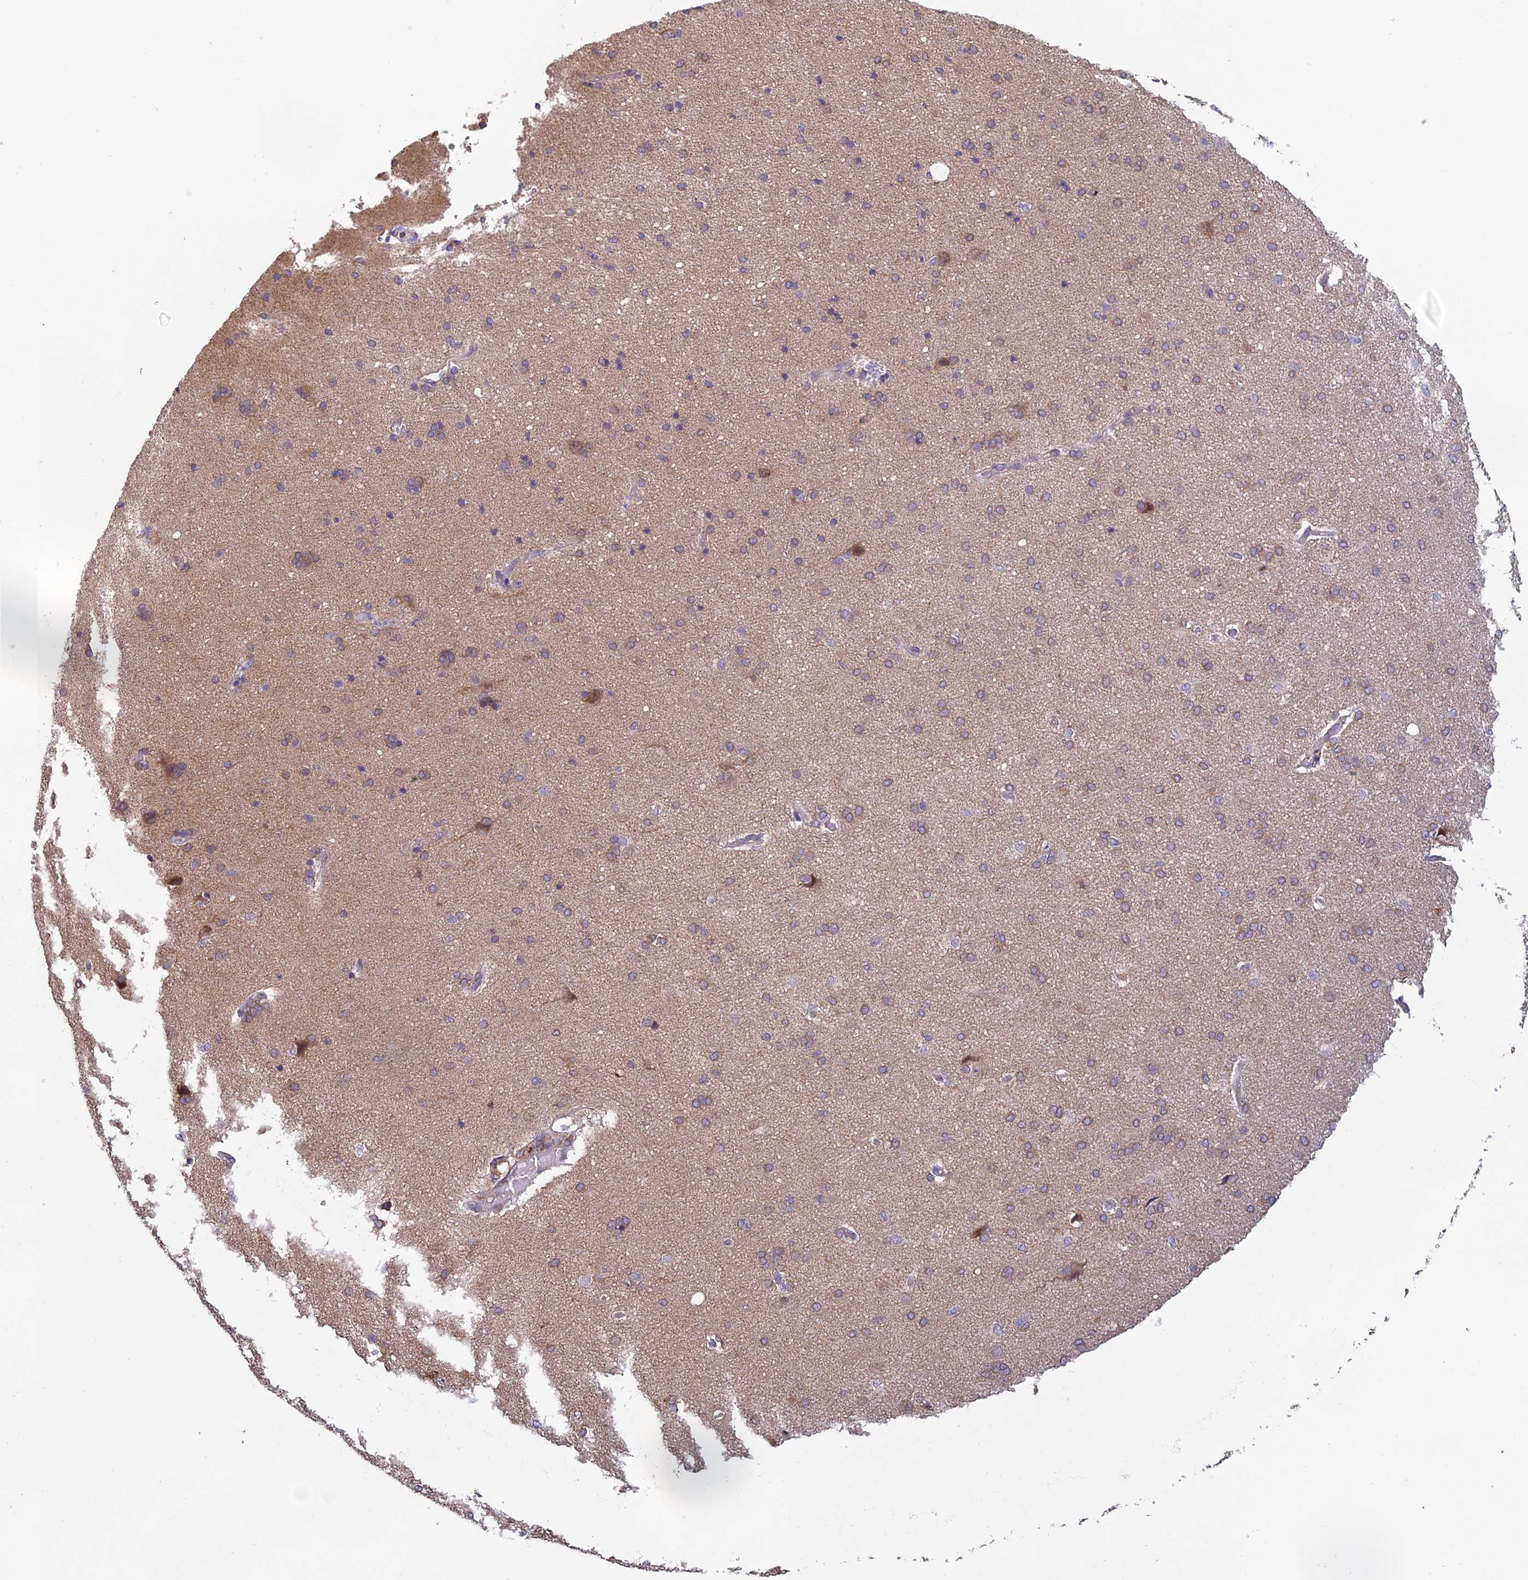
{"staining": {"intensity": "weak", "quantity": ">75%", "location": "cytoplasmic/membranous"}, "tissue": "cerebral cortex", "cell_type": "Endothelial cells", "image_type": "normal", "snomed": [{"axis": "morphology", "description": "Normal tissue, NOS"}, {"axis": "topography", "description": "Cerebral cortex"}], "caption": "A brown stain highlights weak cytoplasmic/membranous expression of a protein in endothelial cells of unremarkable cerebral cortex. The staining was performed using DAB (3,3'-diaminobenzidine) to visualize the protein expression in brown, while the nuclei were stained in blue with hematoxylin (Magnification: 20x).", "gene": "MRNIP", "patient": {"sex": "male", "age": 62}}